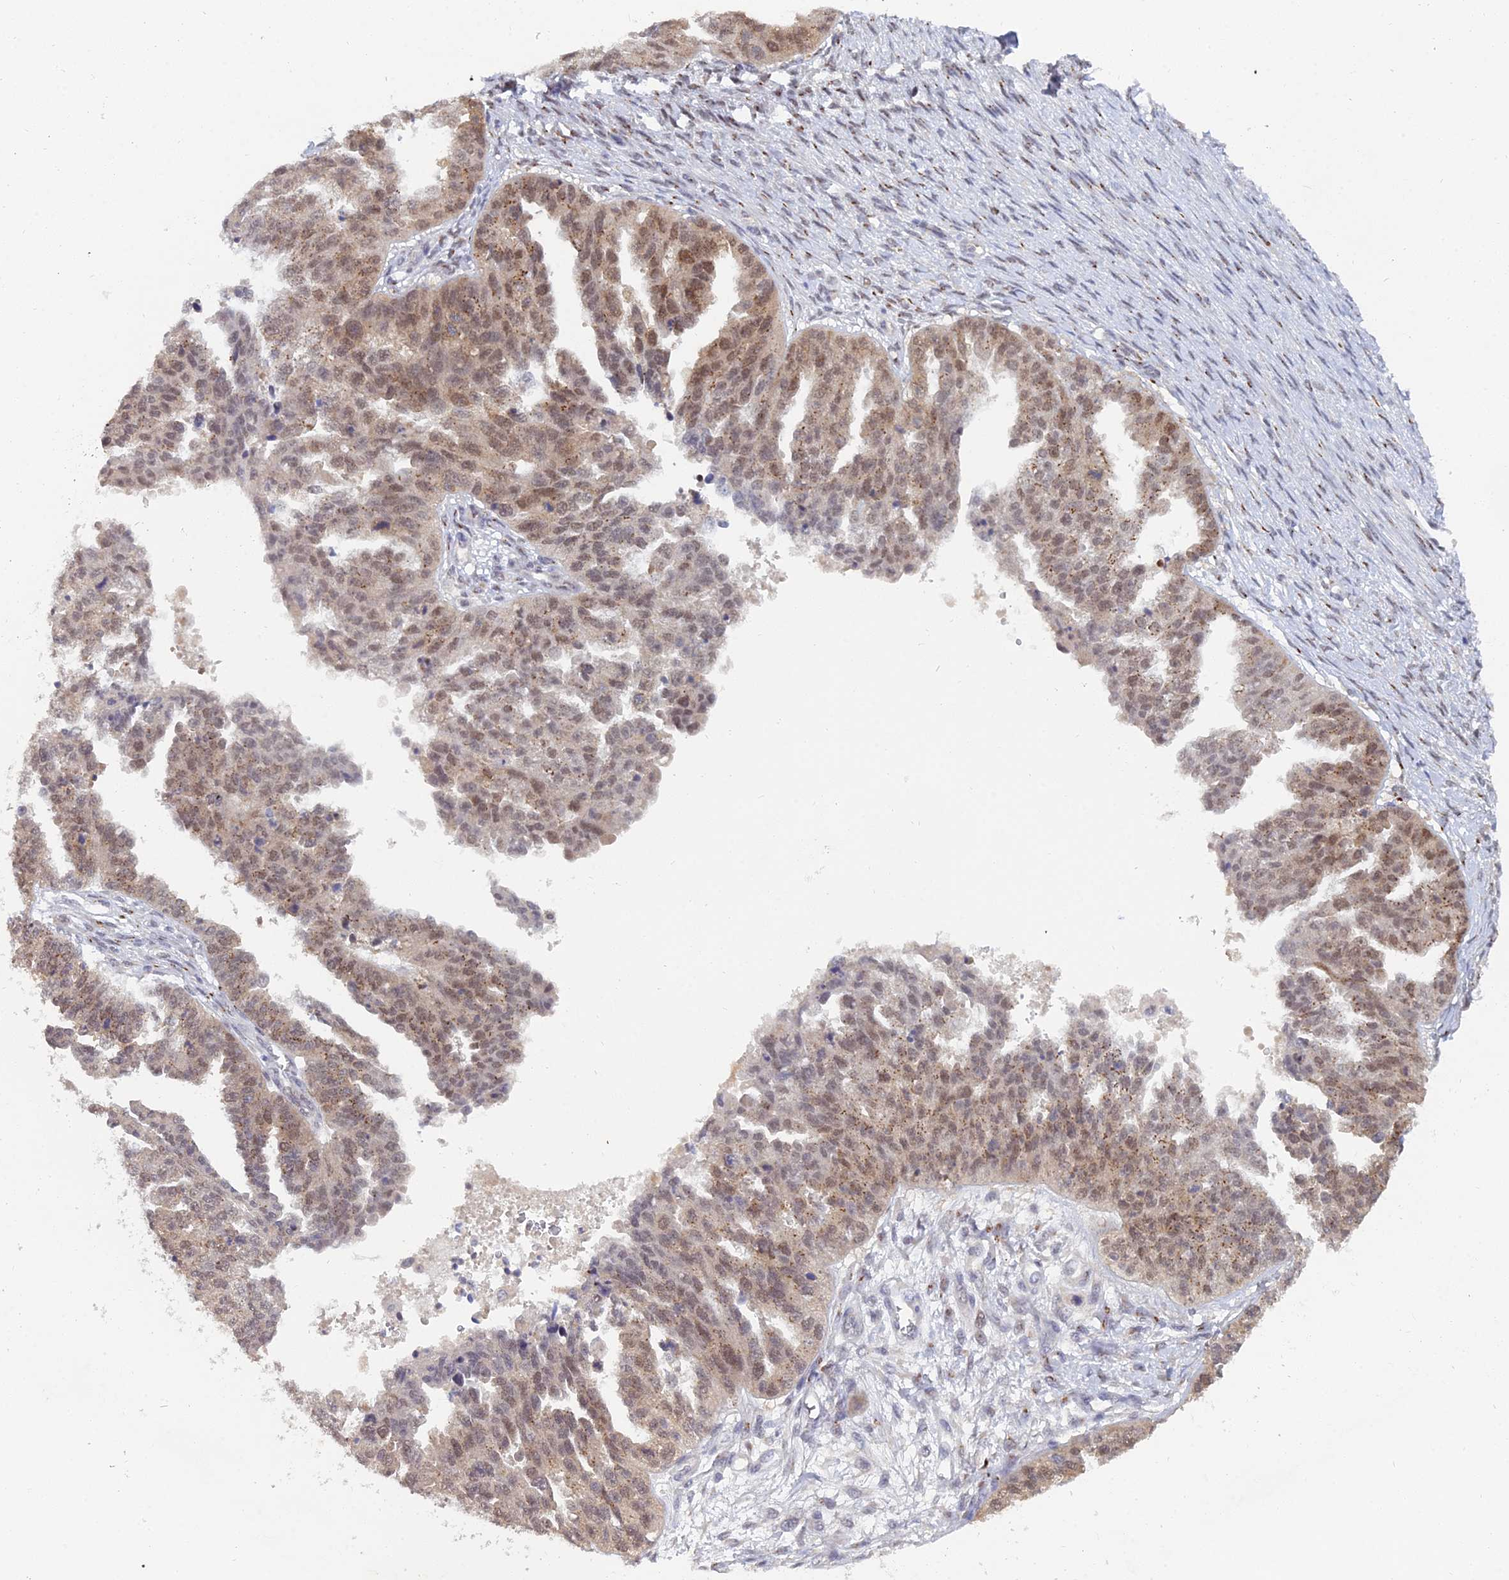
{"staining": {"intensity": "moderate", "quantity": "25%-75%", "location": "cytoplasmic/membranous,nuclear"}, "tissue": "ovarian cancer", "cell_type": "Tumor cells", "image_type": "cancer", "snomed": [{"axis": "morphology", "description": "Cystadenocarcinoma, serous, NOS"}, {"axis": "topography", "description": "Ovary"}], "caption": "The photomicrograph reveals immunohistochemical staining of ovarian serous cystadenocarcinoma. There is moderate cytoplasmic/membranous and nuclear expression is appreciated in approximately 25%-75% of tumor cells.", "gene": "THOC3", "patient": {"sex": "female", "age": 58}}